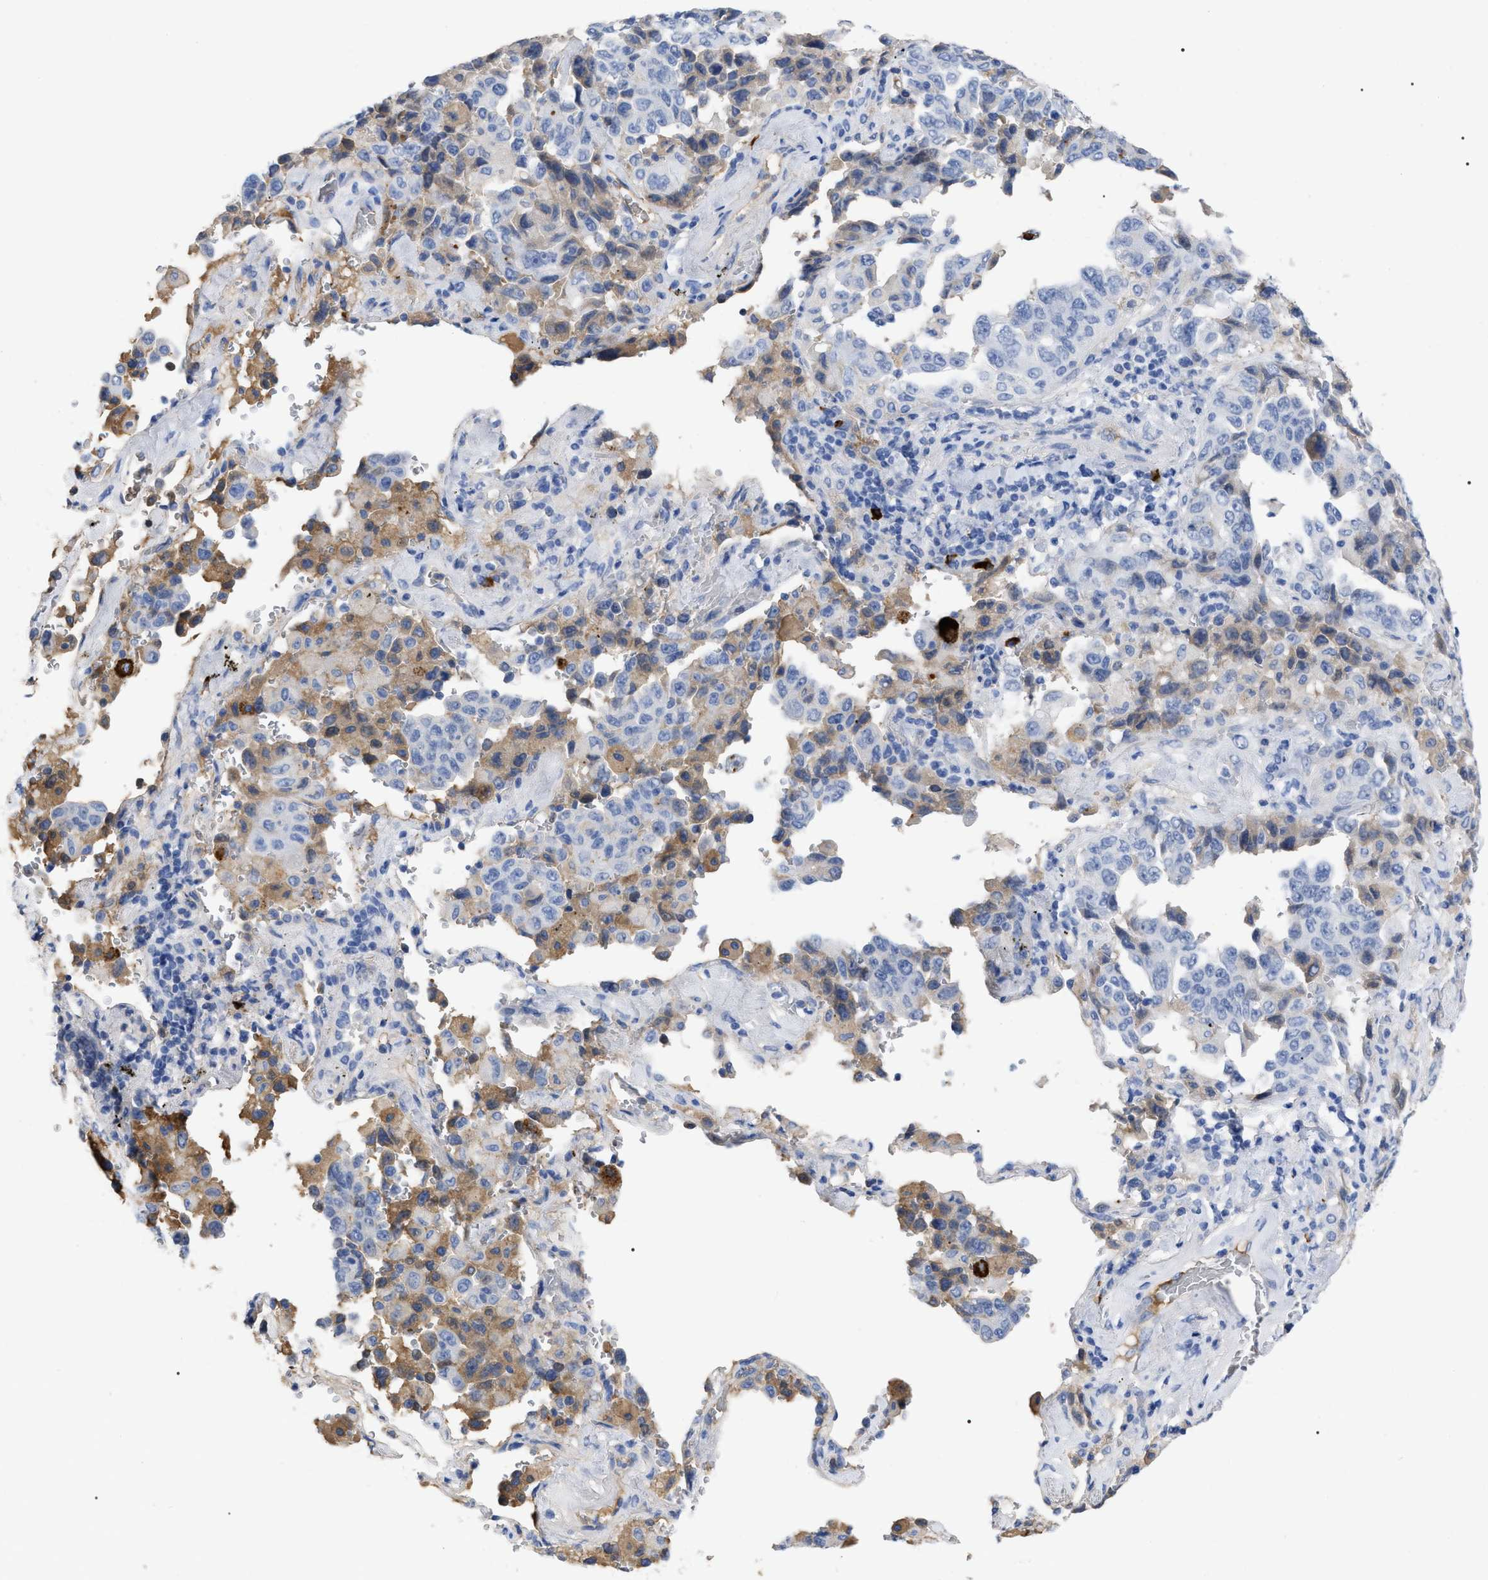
{"staining": {"intensity": "moderate", "quantity": "25%-75%", "location": "cytoplasmic/membranous"}, "tissue": "lung cancer", "cell_type": "Tumor cells", "image_type": "cancer", "snomed": [{"axis": "morphology", "description": "Adenocarcinoma, NOS"}, {"axis": "topography", "description": "Lung"}], "caption": "High-power microscopy captured an immunohistochemistry (IHC) micrograph of lung cancer, revealing moderate cytoplasmic/membranous positivity in about 25%-75% of tumor cells.", "gene": "IGHV5-51", "patient": {"sex": "female", "age": 51}}